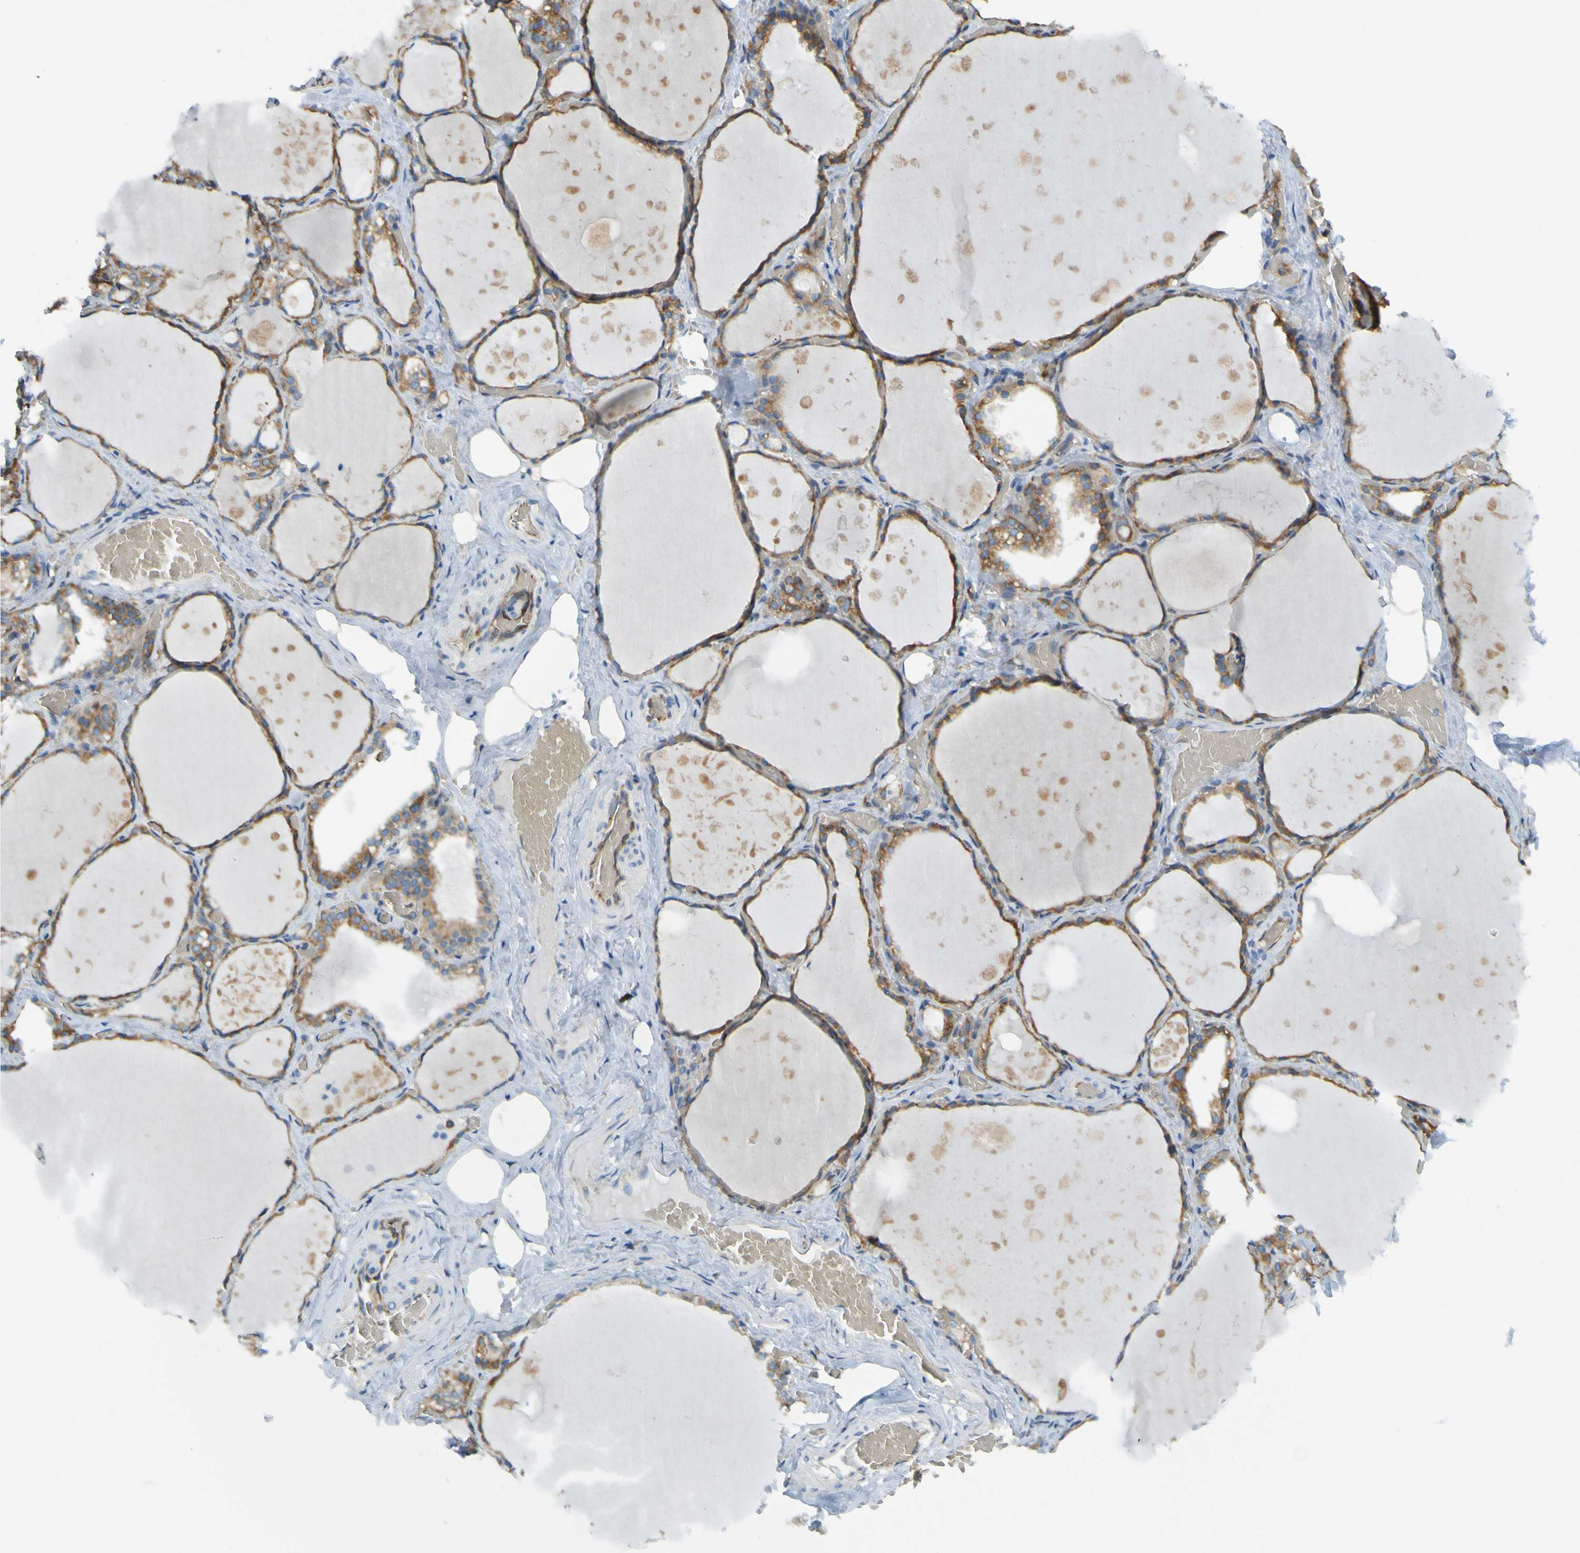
{"staining": {"intensity": "weak", "quantity": ">75%", "location": "cytoplasmic/membranous"}, "tissue": "thyroid gland", "cell_type": "Glandular cells", "image_type": "normal", "snomed": [{"axis": "morphology", "description": "Normal tissue, NOS"}, {"axis": "topography", "description": "Thyroid gland"}], "caption": "Benign thyroid gland exhibits weak cytoplasmic/membranous staining in about >75% of glandular cells, visualized by immunohistochemistry. (Stains: DAB in brown, nuclei in blue, Microscopy: brightfield microscopy at high magnification).", "gene": "SSR1", "patient": {"sex": "male", "age": 61}}